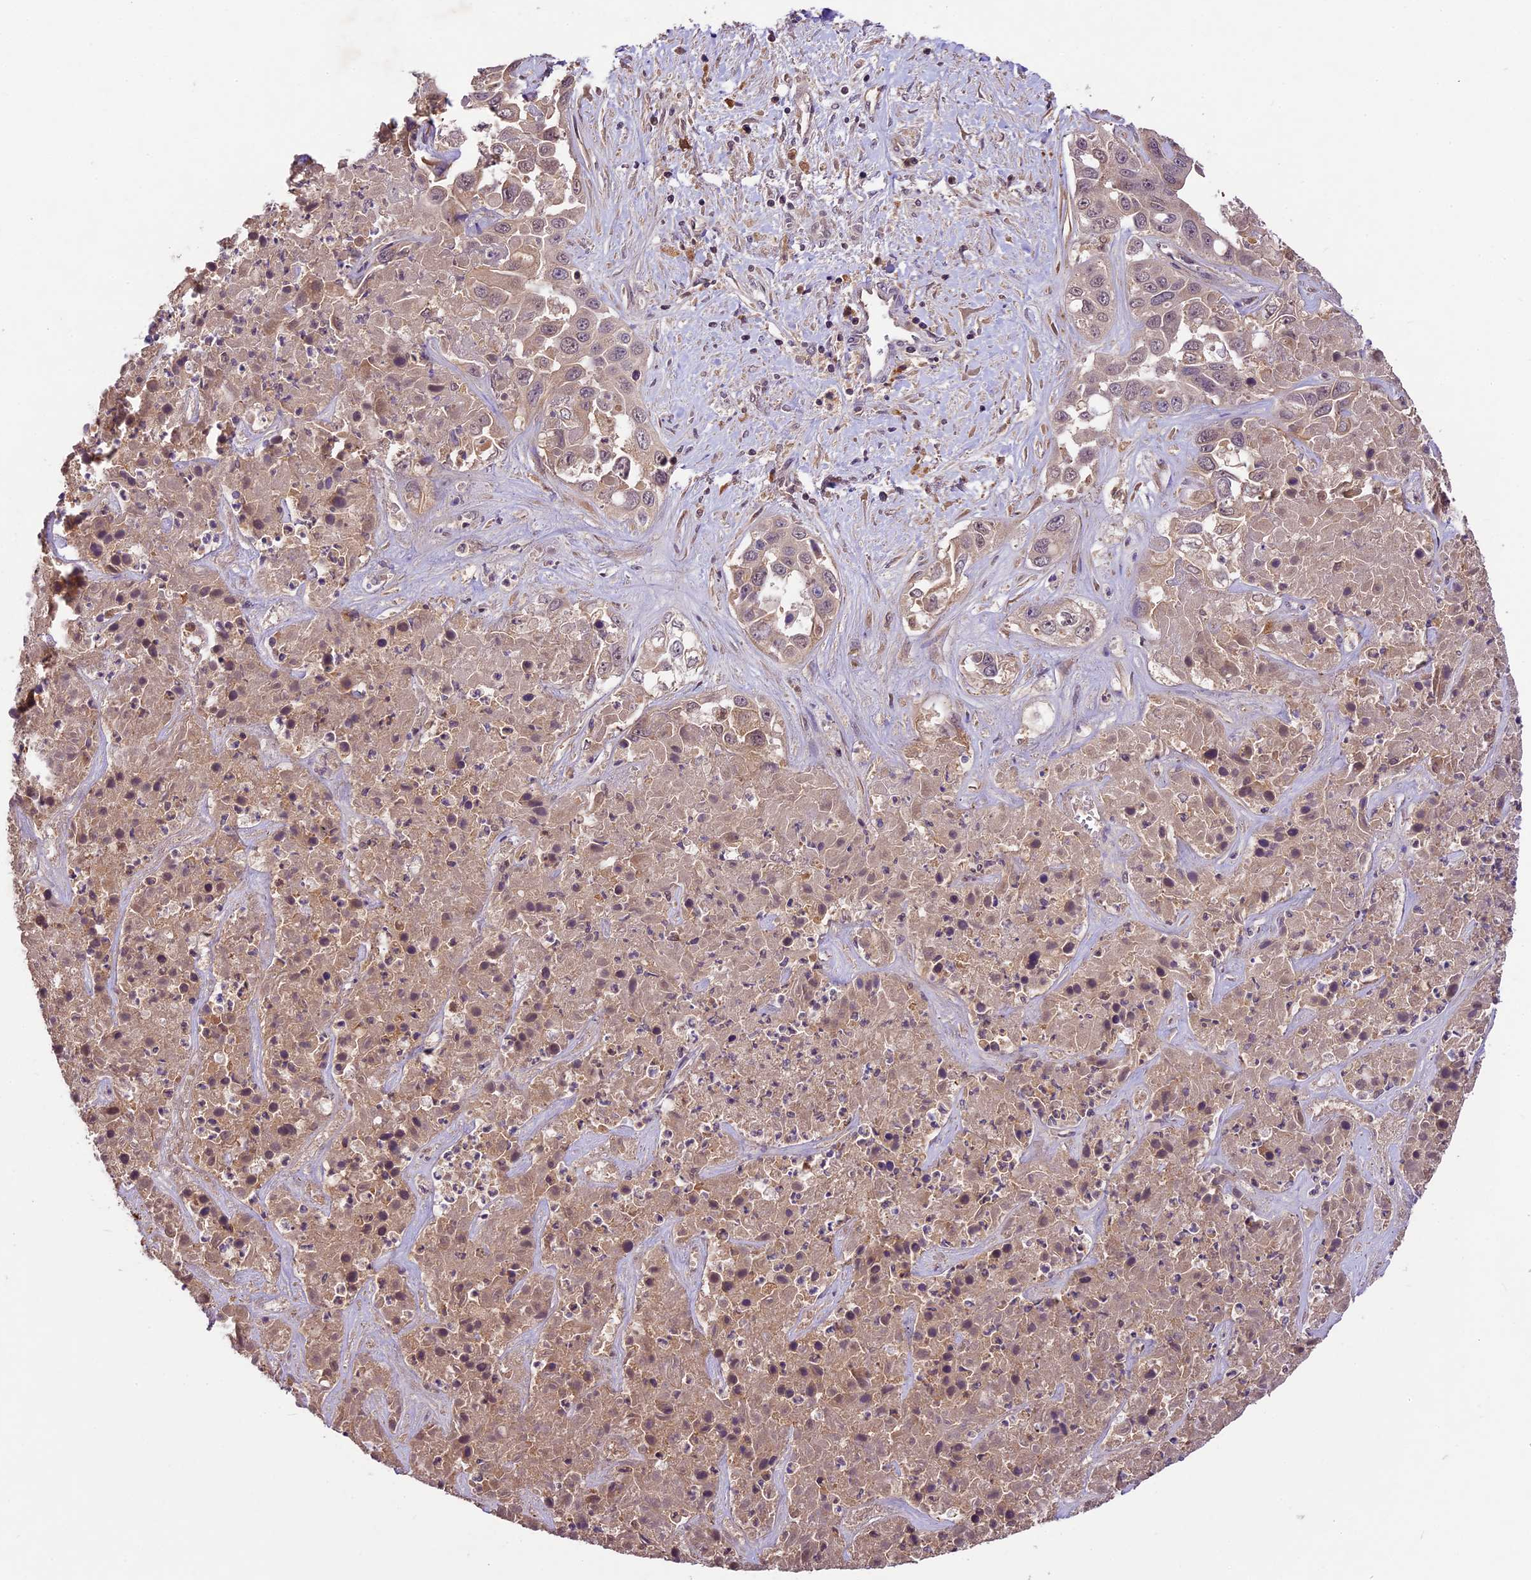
{"staining": {"intensity": "weak", "quantity": "25%-75%", "location": "cytoplasmic/membranous"}, "tissue": "liver cancer", "cell_type": "Tumor cells", "image_type": "cancer", "snomed": [{"axis": "morphology", "description": "Cholangiocarcinoma"}, {"axis": "topography", "description": "Liver"}], "caption": "A high-resolution micrograph shows immunohistochemistry (IHC) staining of liver cholangiocarcinoma, which displays weak cytoplasmic/membranous positivity in approximately 25%-75% of tumor cells. (DAB = brown stain, brightfield microscopy at high magnification).", "gene": "ATP10A", "patient": {"sex": "female", "age": 52}}